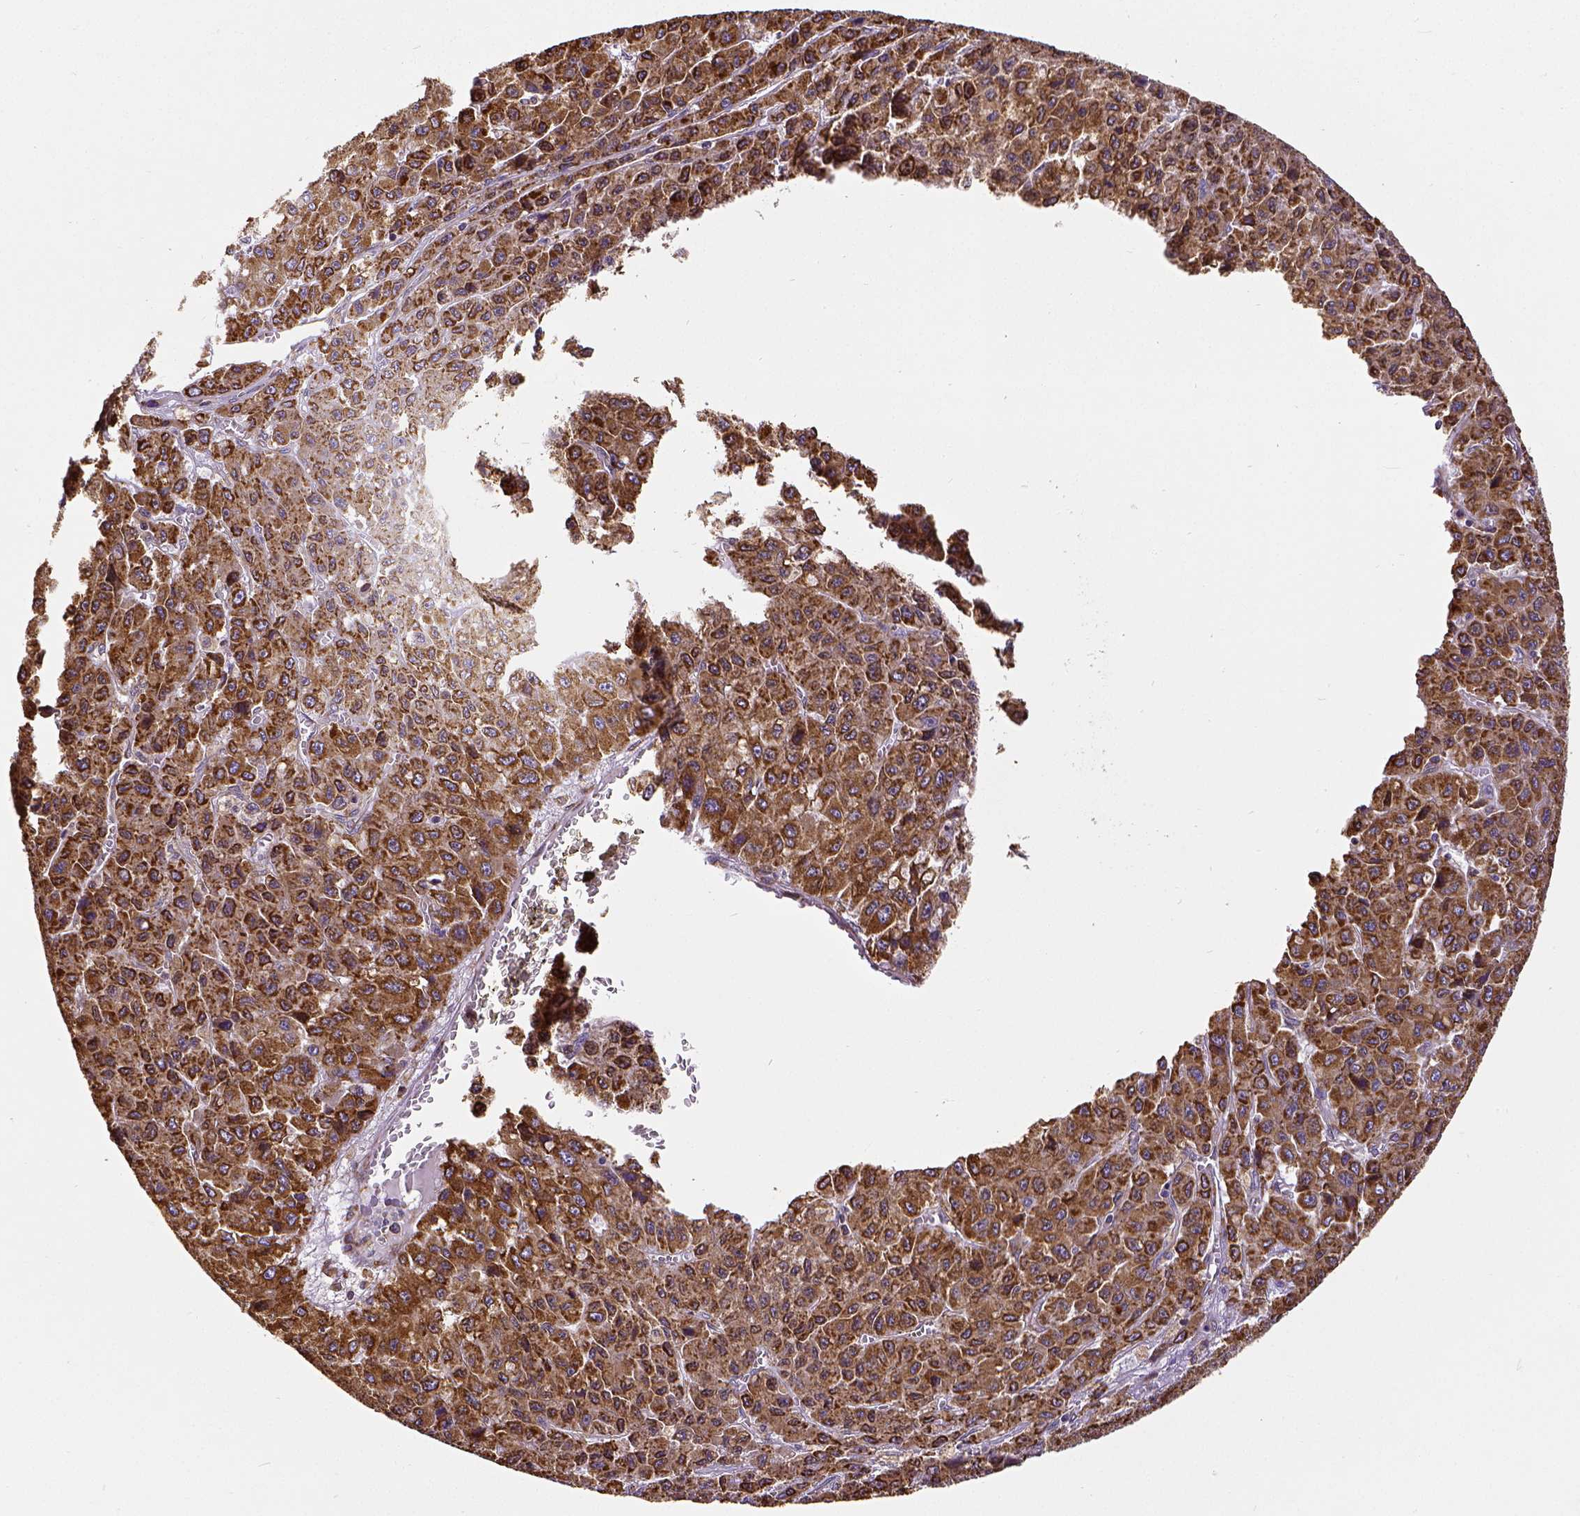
{"staining": {"intensity": "strong", "quantity": ">75%", "location": "cytoplasmic/membranous"}, "tissue": "liver cancer", "cell_type": "Tumor cells", "image_type": "cancer", "snomed": [{"axis": "morphology", "description": "Carcinoma, Hepatocellular, NOS"}, {"axis": "topography", "description": "Liver"}], "caption": "DAB (3,3'-diaminobenzidine) immunohistochemical staining of hepatocellular carcinoma (liver) exhibits strong cytoplasmic/membranous protein expression in about >75% of tumor cells.", "gene": "MTDH", "patient": {"sex": "male", "age": 70}}